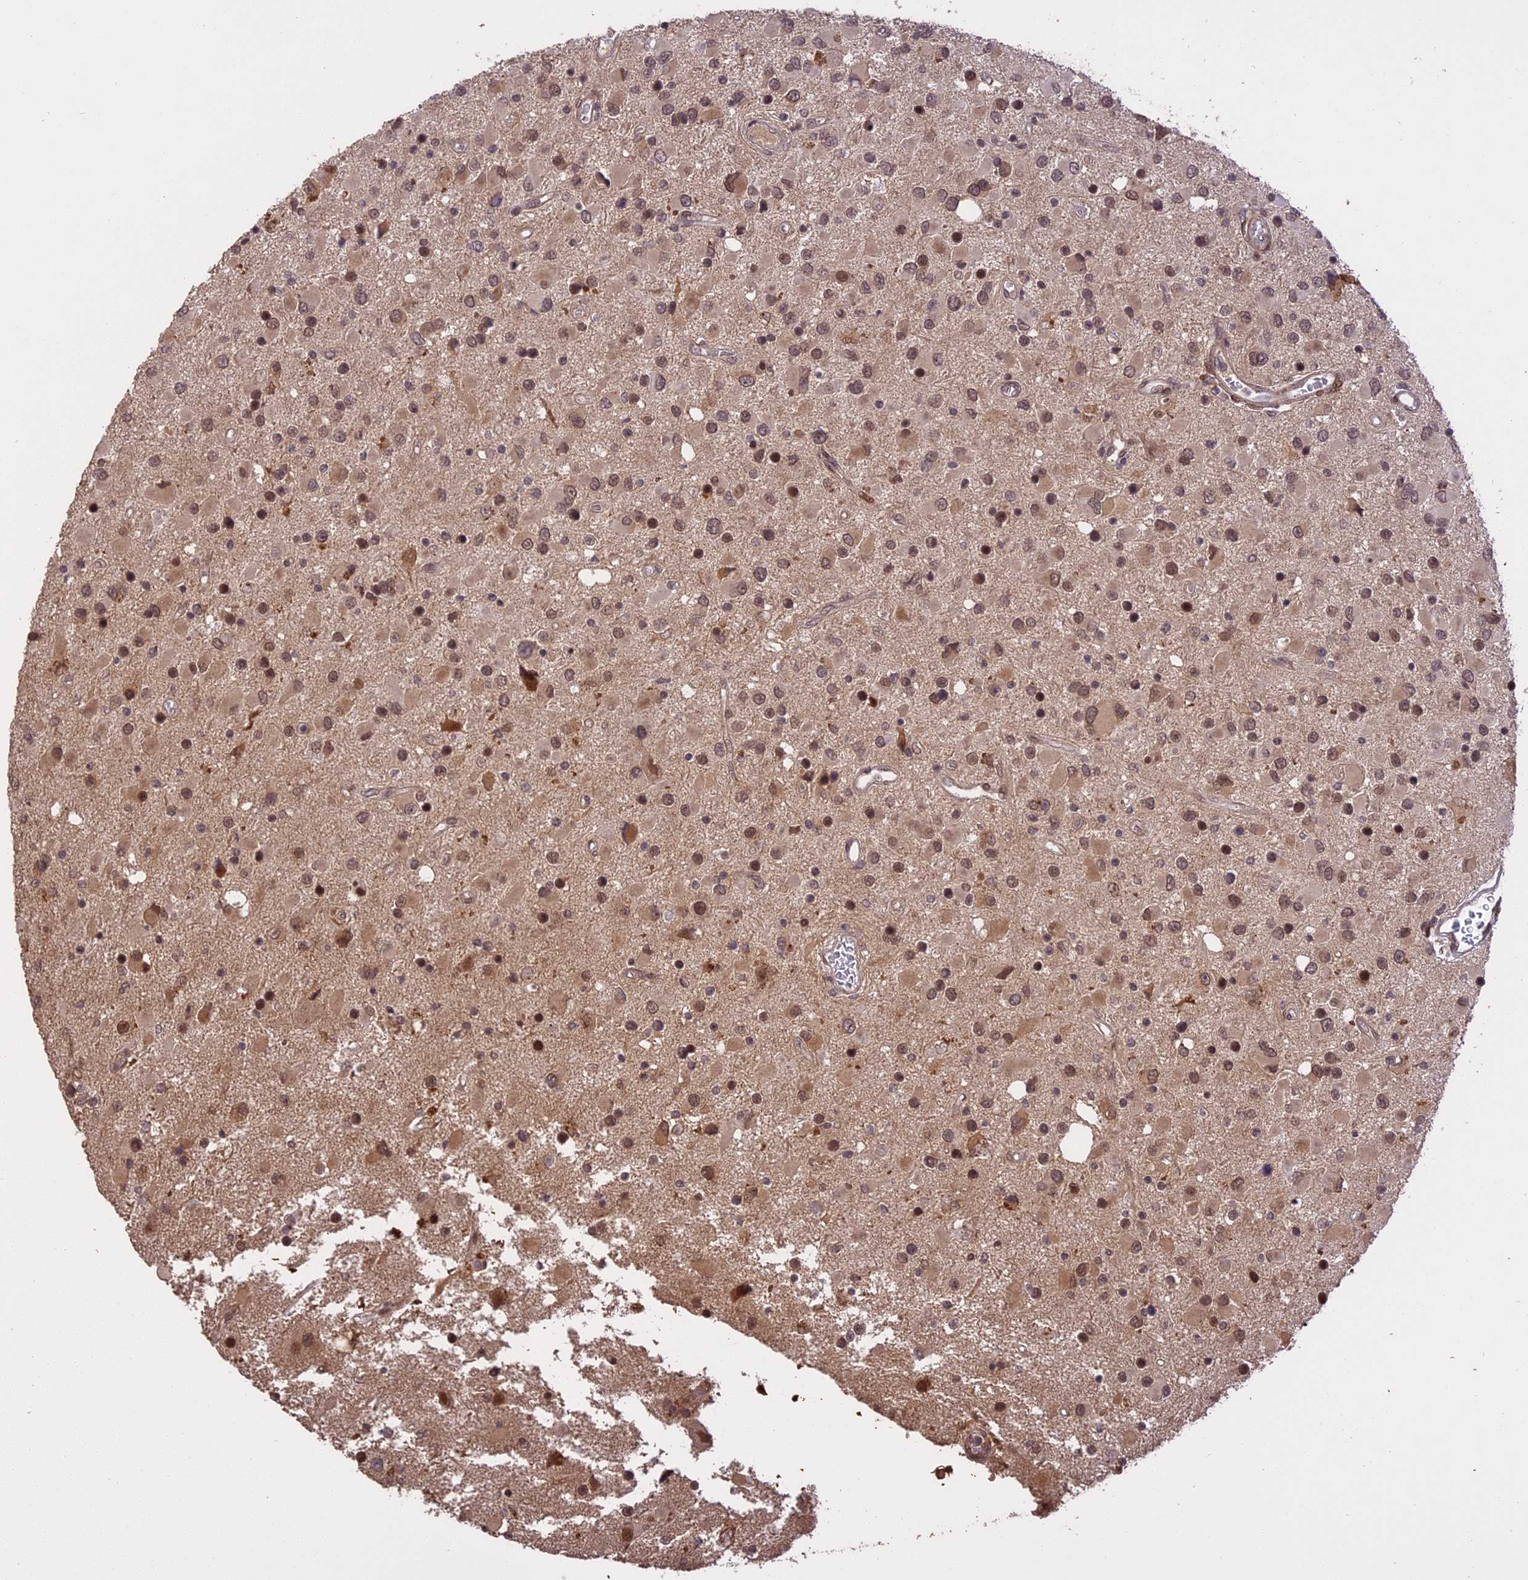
{"staining": {"intensity": "weak", "quantity": "25%-75%", "location": "cytoplasmic/membranous,nuclear"}, "tissue": "glioma", "cell_type": "Tumor cells", "image_type": "cancer", "snomed": [{"axis": "morphology", "description": "Glioma, malignant, High grade"}, {"axis": "topography", "description": "Brain"}], "caption": "Weak cytoplasmic/membranous and nuclear staining for a protein is present in about 25%-75% of tumor cells of glioma using immunohistochemistry.", "gene": "PRELID2", "patient": {"sex": "male", "age": 53}}